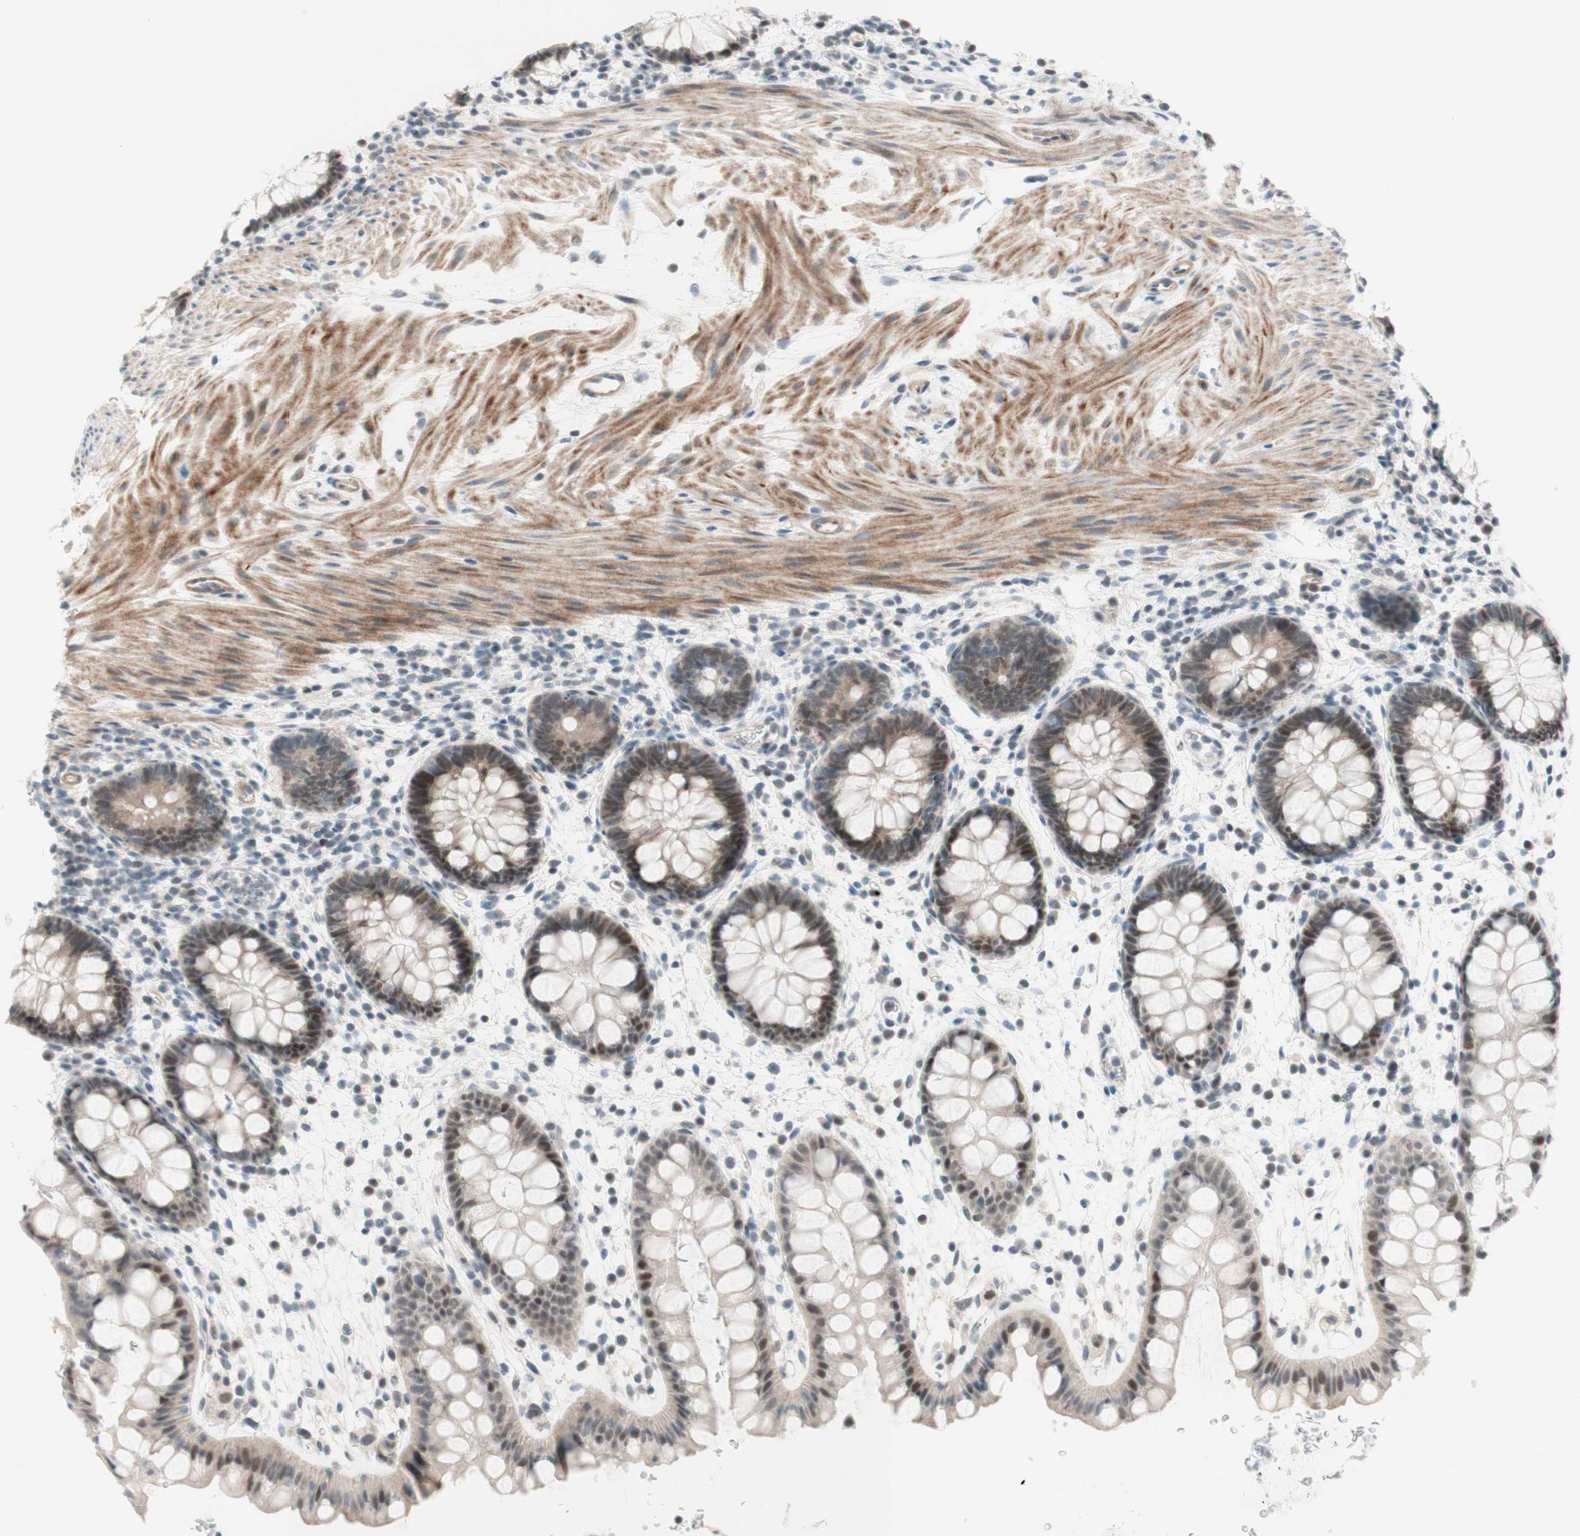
{"staining": {"intensity": "weak", "quantity": ">75%", "location": "nuclear"}, "tissue": "rectum", "cell_type": "Glandular cells", "image_type": "normal", "snomed": [{"axis": "morphology", "description": "Normal tissue, NOS"}, {"axis": "topography", "description": "Rectum"}], "caption": "The photomicrograph exhibits staining of normal rectum, revealing weak nuclear protein staining (brown color) within glandular cells.", "gene": "JPH1", "patient": {"sex": "female", "age": 24}}